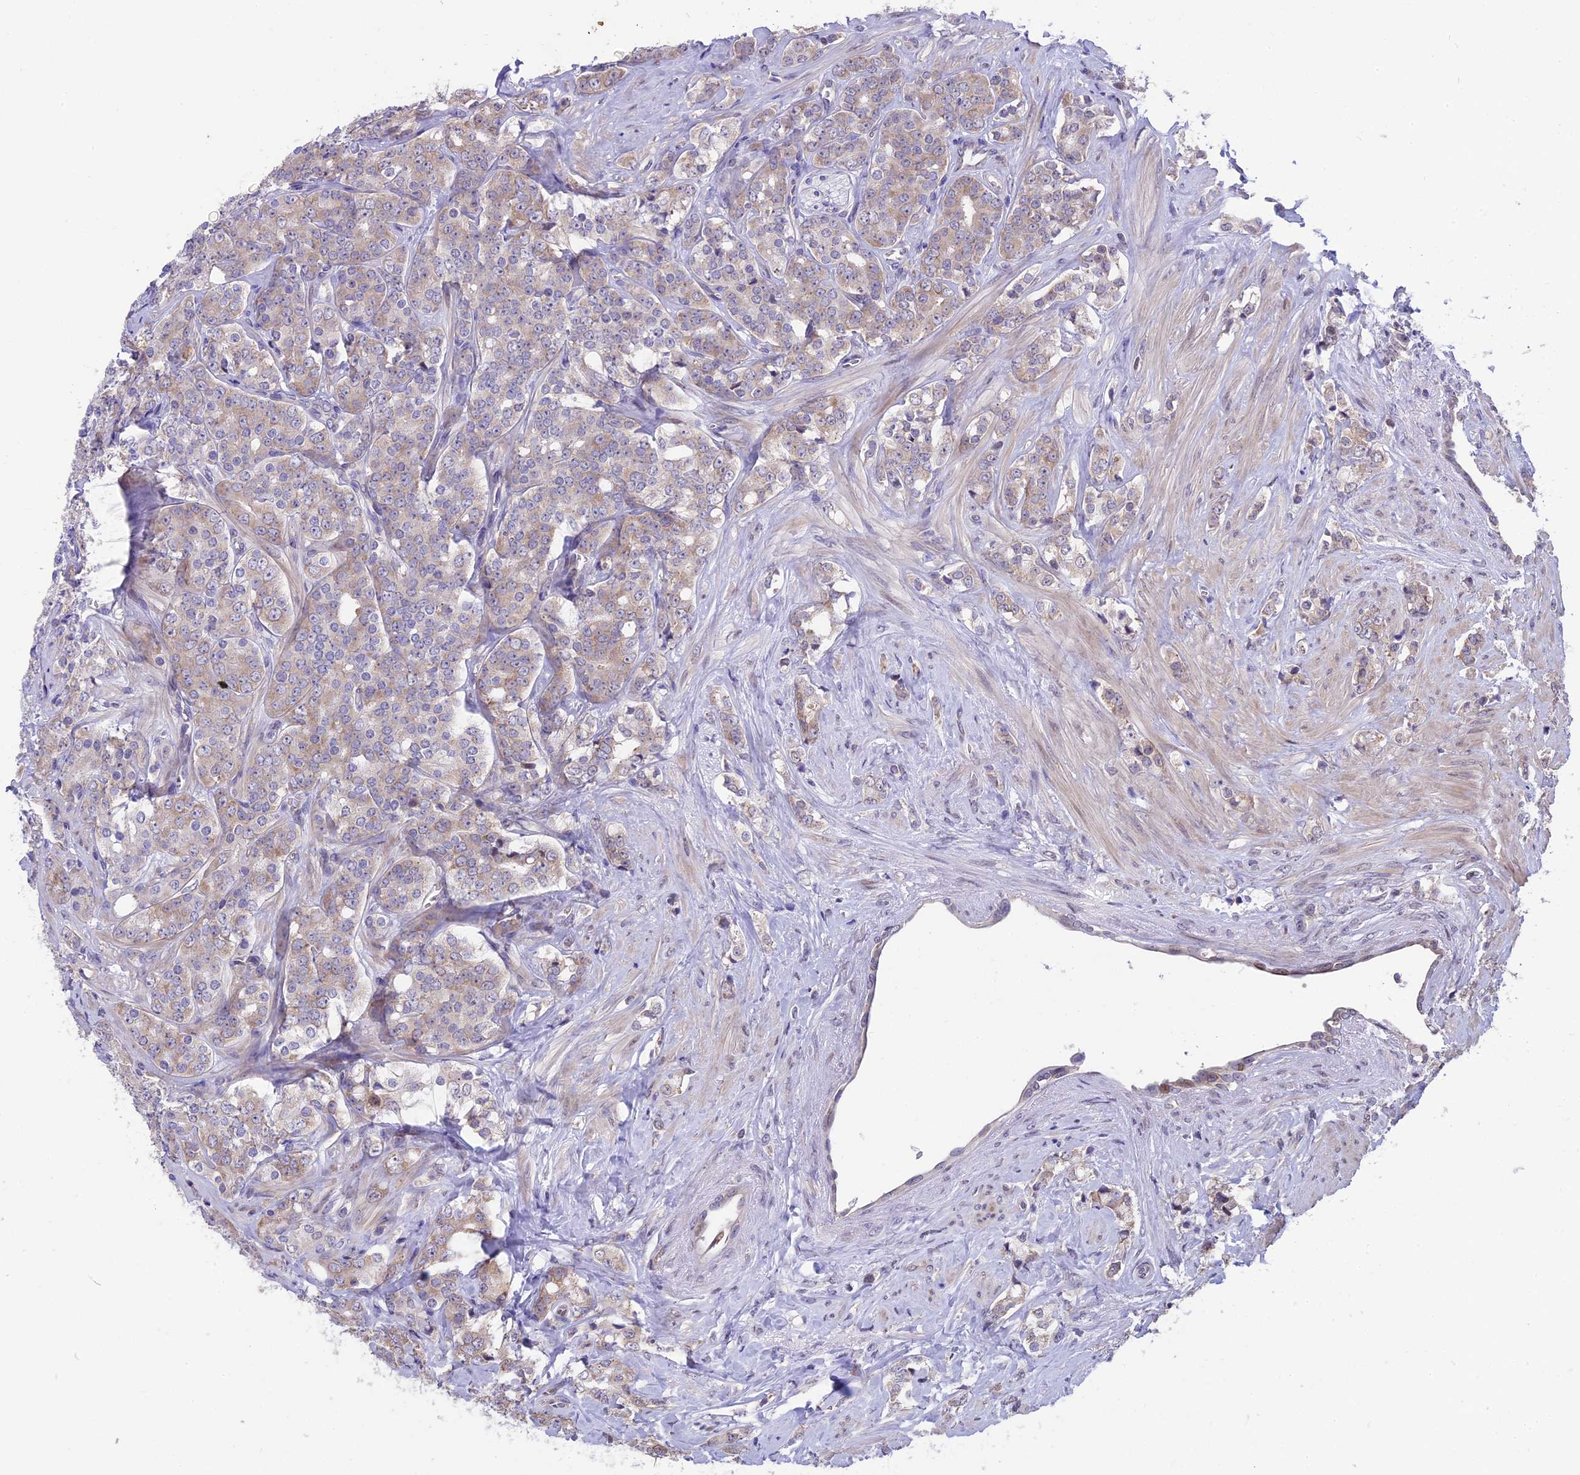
{"staining": {"intensity": "weak", "quantity": "25%-75%", "location": "cytoplasmic/membranous"}, "tissue": "prostate cancer", "cell_type": "Tumor cells", "image_type": "cancer", "snomed": [{"axis": "morphology", "description": "Adenocarcinoma, High grade"}, {"axis": "topography", "description": "Prostate"}], "caption": "Immunohistochemistry (IHC) photomicrograph of neoplastic tissue: prostate high-grade adenocarcinoma stained using IHC demonstrates low levels of weak protein expression localized specifically in the cytoplasmic/membranous of tumor cells, appearing as a cytoplasmic/membranous brown color.", "gene": "ZNF598", "patient": {"sex": "male", "age": 62}}